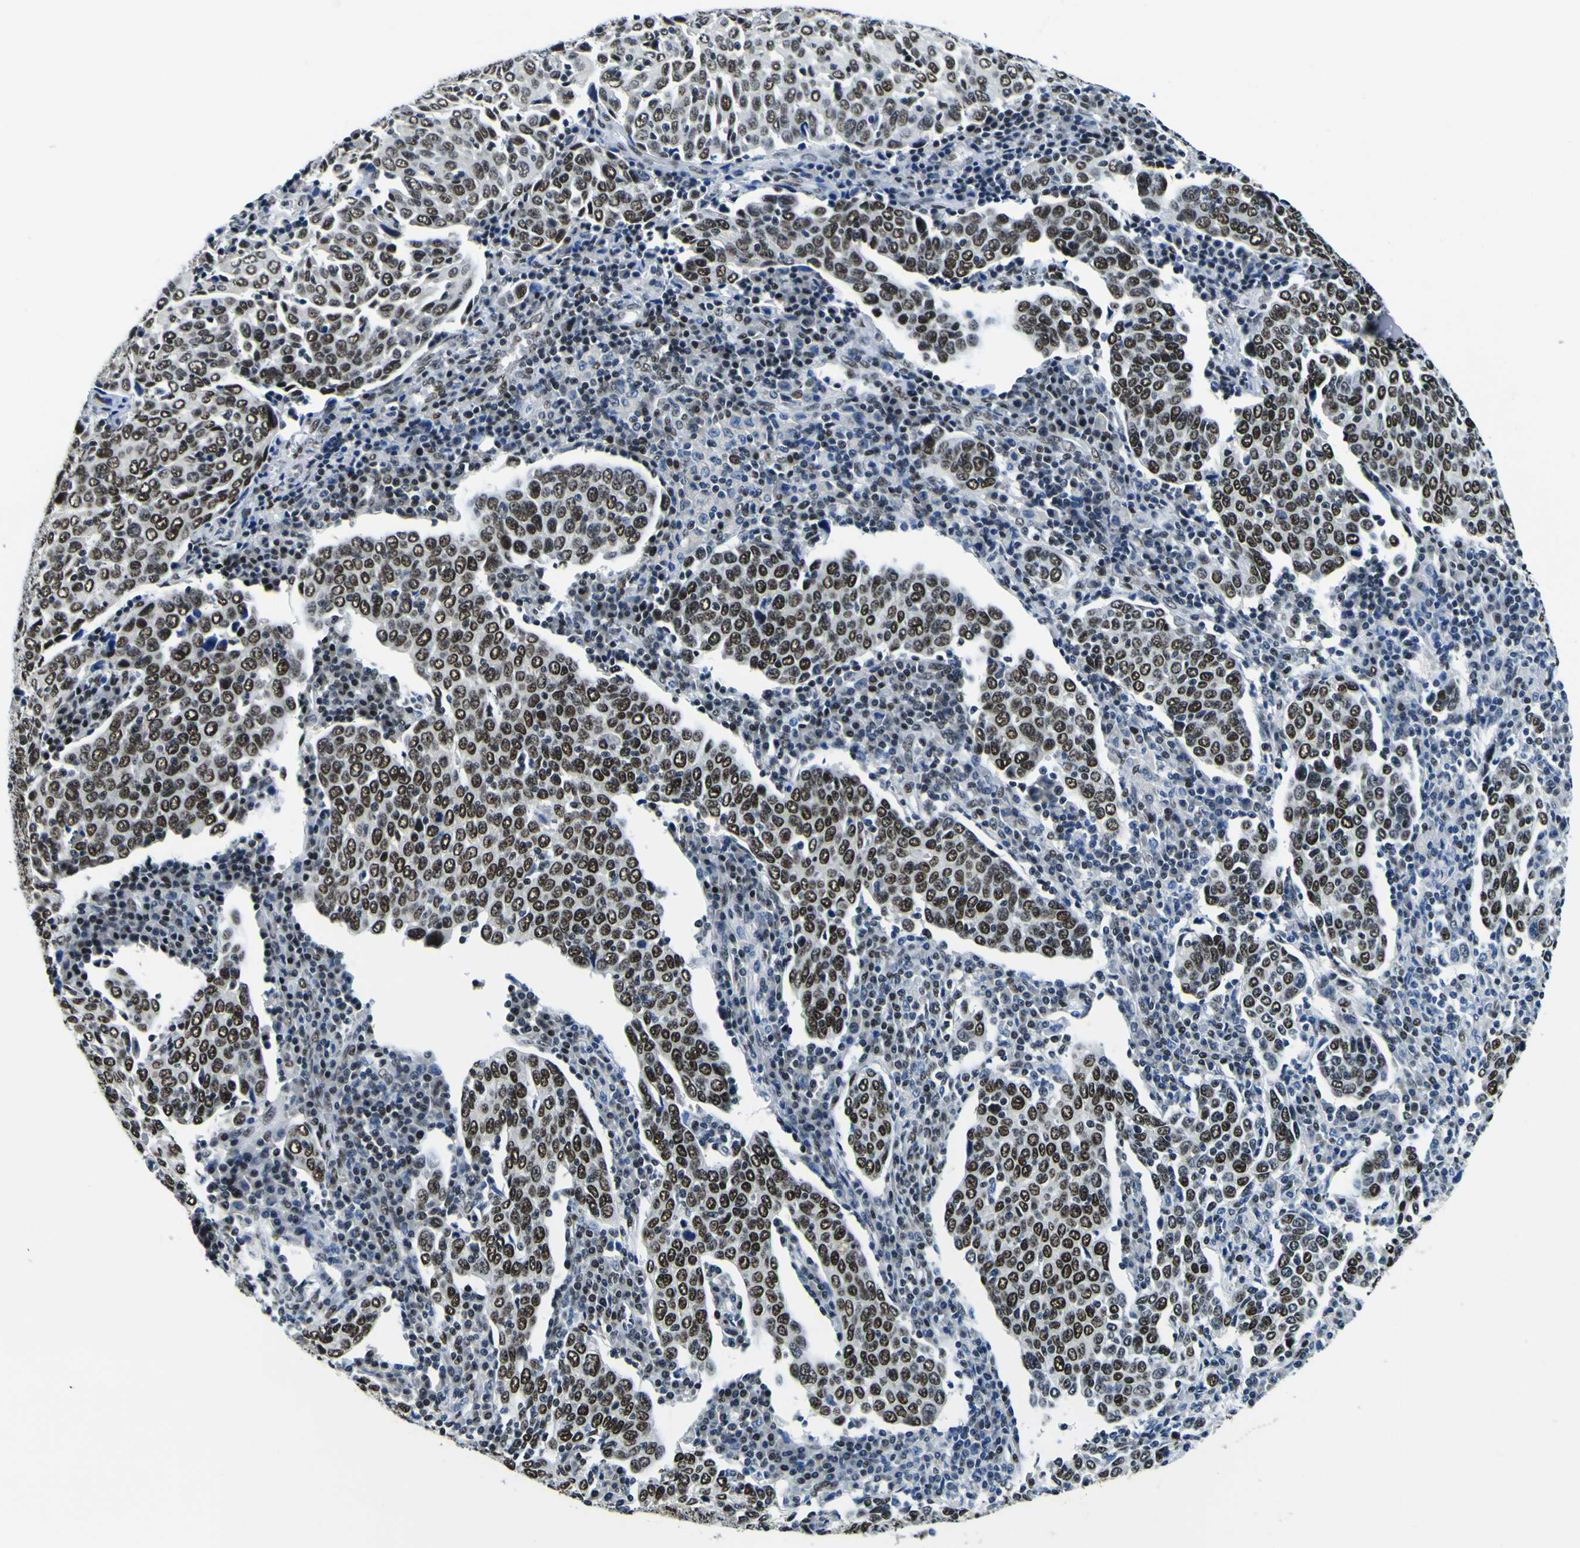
{"staining": {"intensity": "strong", "quantity": ">75%", "location": "nuclear"}, "tissue": "cervical cancer", "cell_type": "Tumor cells", "image_type": "cancer", "snomed": [{"axis": "morphology", "description": "Squamous cell carcinoma, NOS"}, {"axis": "topography", "description": "Cervix"}], "caption": "This histopathology image demonstrates immunohistochemistry staining of cervical squamous cell carcinoma, with high strong nuclear positivity in about >75% of tumor cells.", "gene": "SP1", "patient": {"sex": "female", "age": 40}}